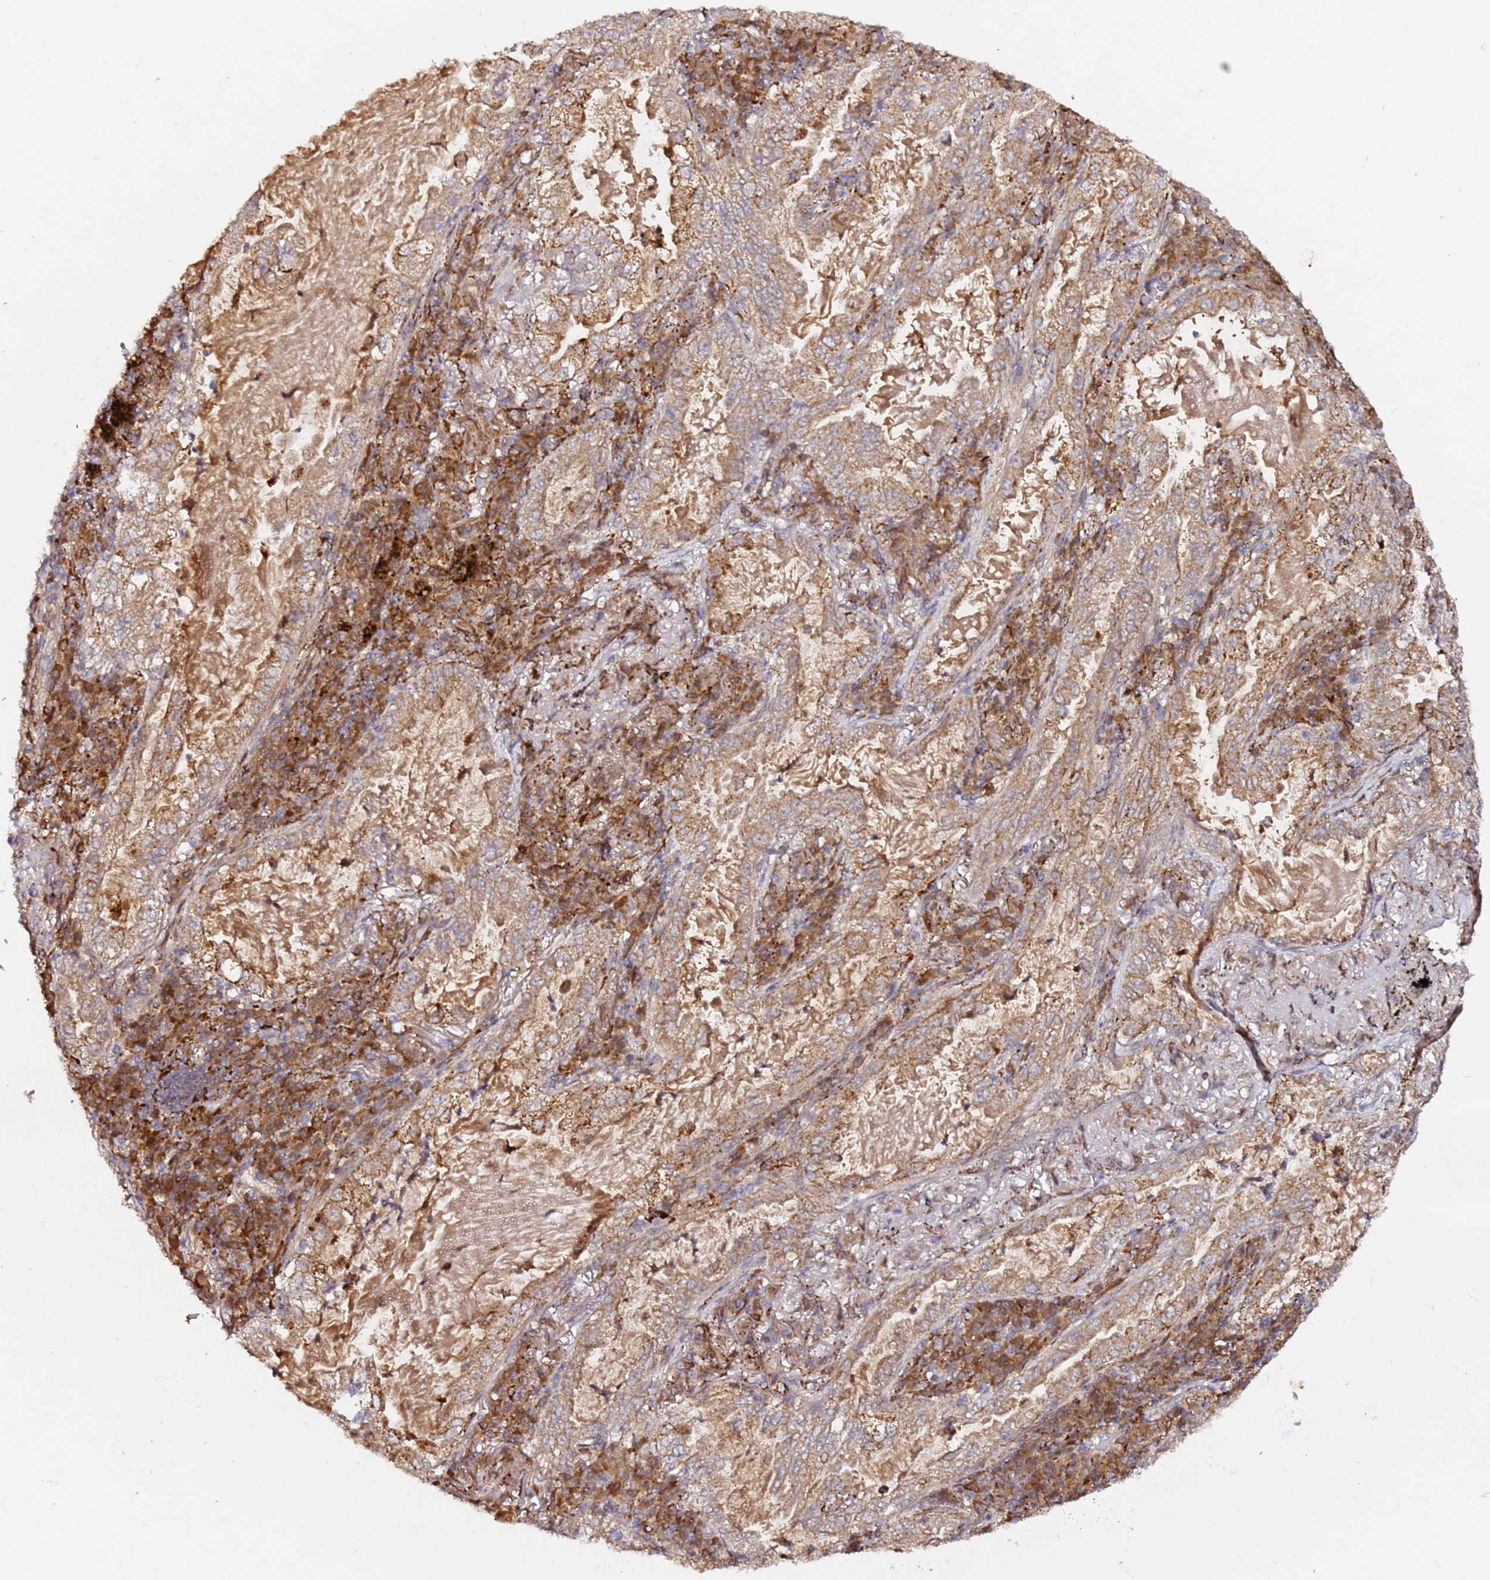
{"staining": {"intensity": "weak", "quantity": ">75%", "location": "cytoplasmic/membranous"}, "tissue": "lung cancer", "cell_type": "Tumor cells", "image_type": "cancer", "snomed": [{"axis": "morphology", "description": "Adenocarcinoma, NOS"}, {"axis": "topography", "description": "Lung"}], "caption": "Immunohistochemical staining of human adenocarcinoma (lung) demonstrates low levels of weak cytoplasmic/membranous protein expression in about >75% of tumor cells. The staining was performed using DAB to visualize the protein expression in brown, while the nuclei were stained in blue with hematoxylin (Magnification: 20x).", "gene": "ALG11", "patient": {"sex": "female", "age": 73}}